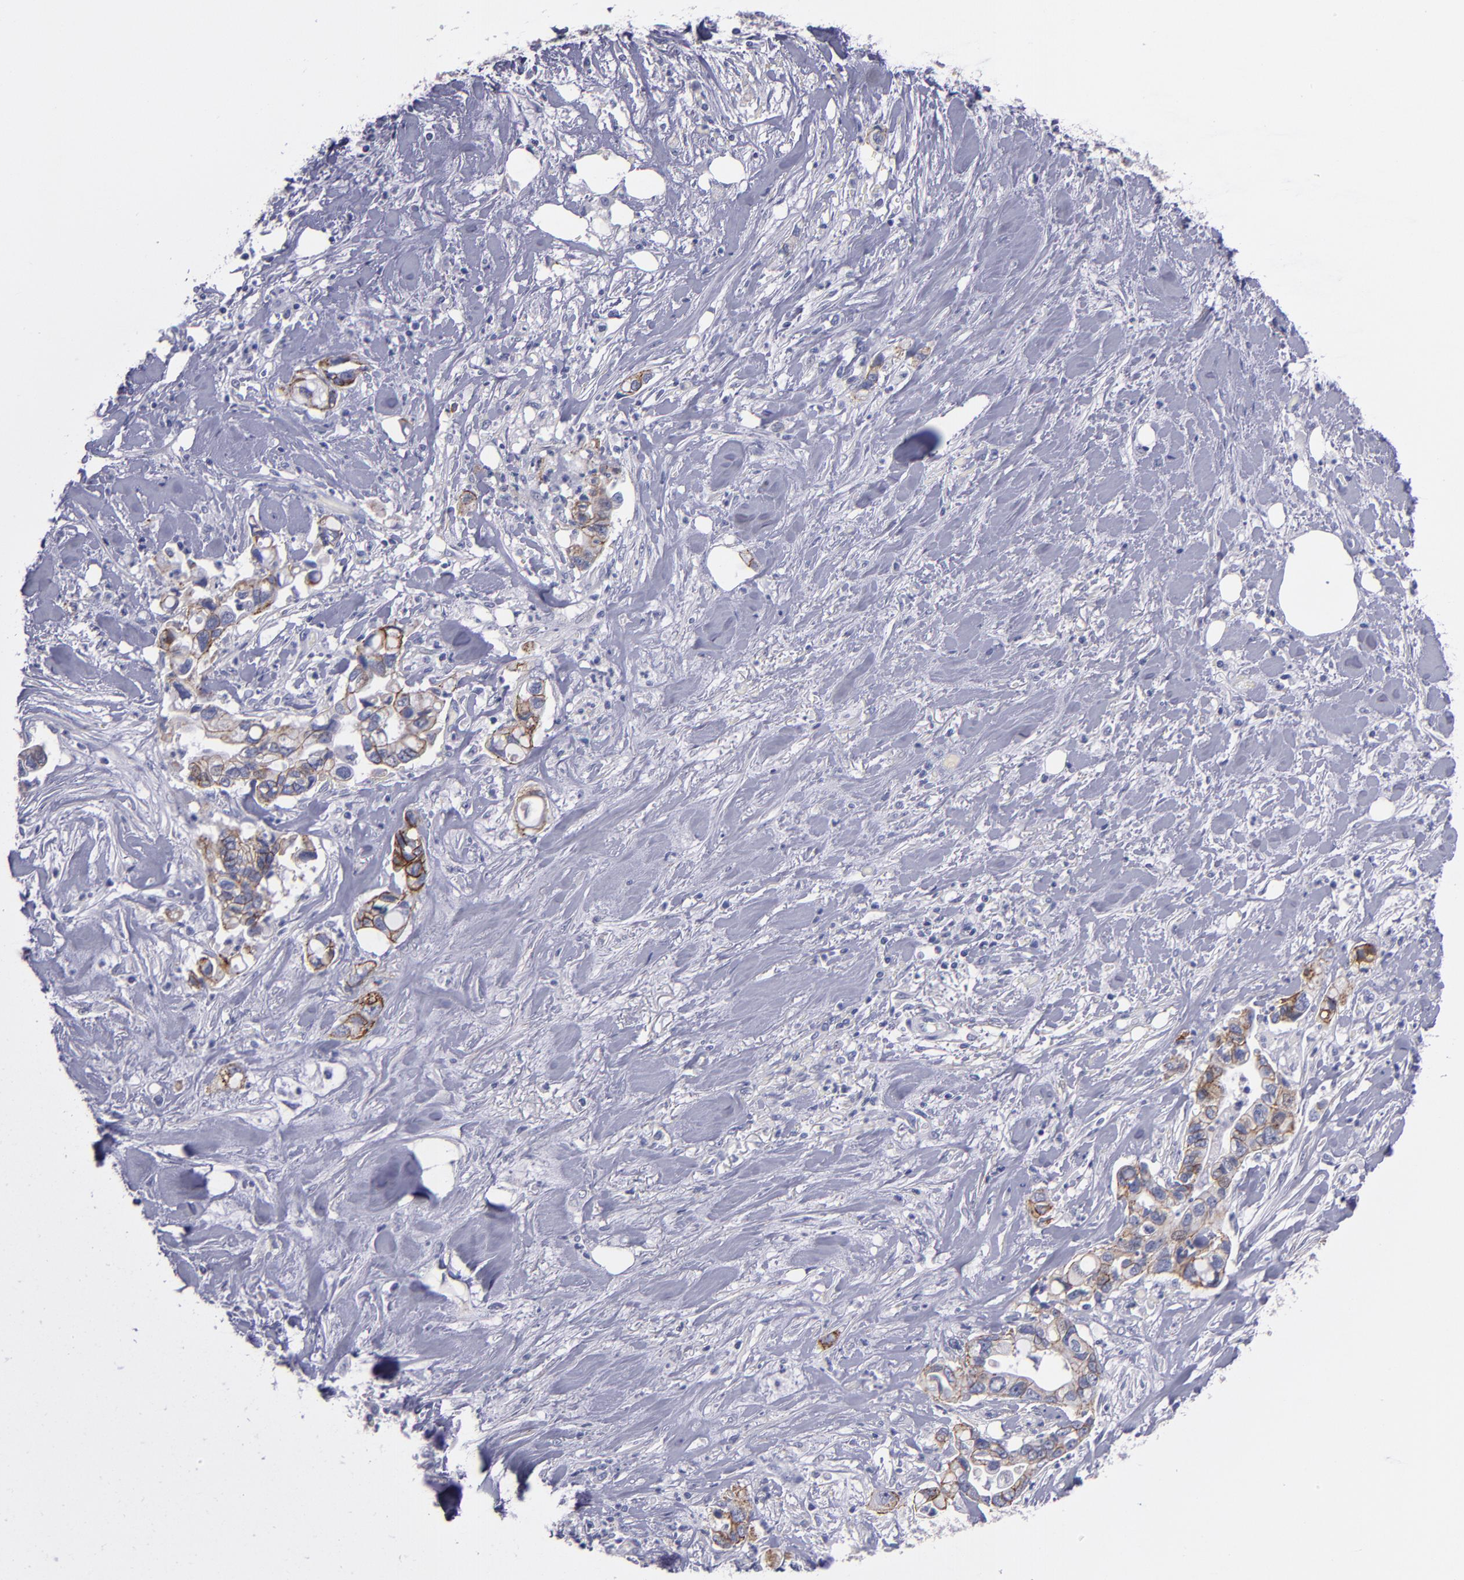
{"staining": {"intensity": "moderate", "quantity": ">75%", "location": "cytoplasmic/membranous"}, "tissue": "pancreatic cancer", "cell_type": "Tumor cells", "image_type": "cancer", "snomed": [{"axis": "morphology", "description": "Adenocarcinoma, NOS"}, {"axis": "topography", "description": "Pancreas"}], "caption": "Immunohistochemistry (DAB) staining of human pancreatic adenocarcinoma exhibits moderate cytoplasmic/membranous protein expression in about >75% of tumor cells.", "gene": "CDH3", "patient": {"sex": "male", "age": 70}}